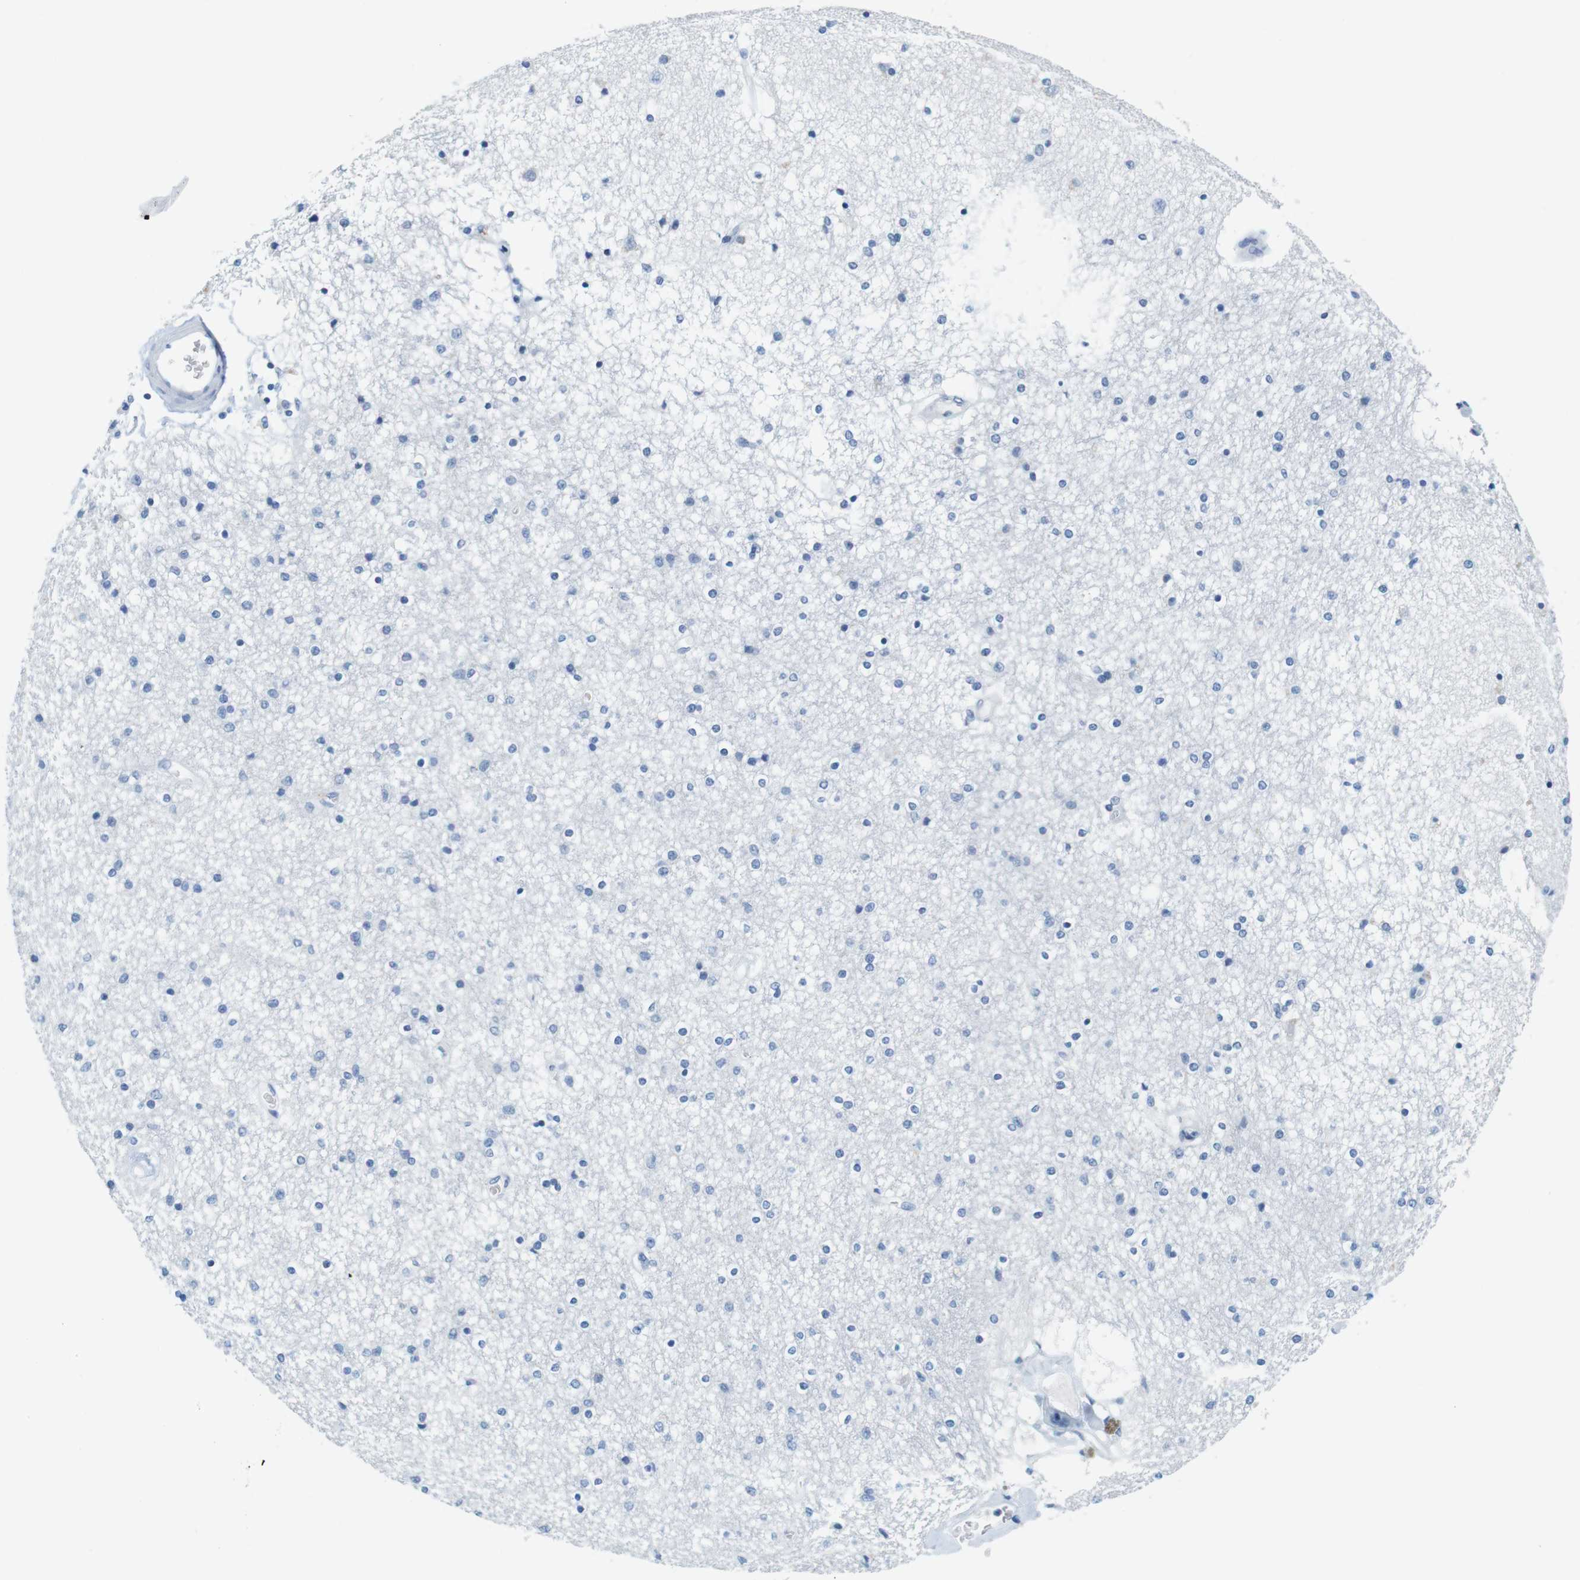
{"staining": {"intensity": "negative", "quantity": "none", "location": "none"}, "tissue": "caudate", "cell_type": "Glial cells", "image_type": "normal", "snomed": [{"axis": "morphology", "description": "Normal tissue, NOS"}, {"axis": "topography", "description": "Lateral ventricle wall"}], "caption": "Immunohistochemical staining of unremarkable caudate demonstrates no significant expression in glial cells. (DAB immunohistochemistry (IHC) with hematoxylin counter stain).", "gene": "CYP2C9", "patient": {"sex": "female", "age": 54}}